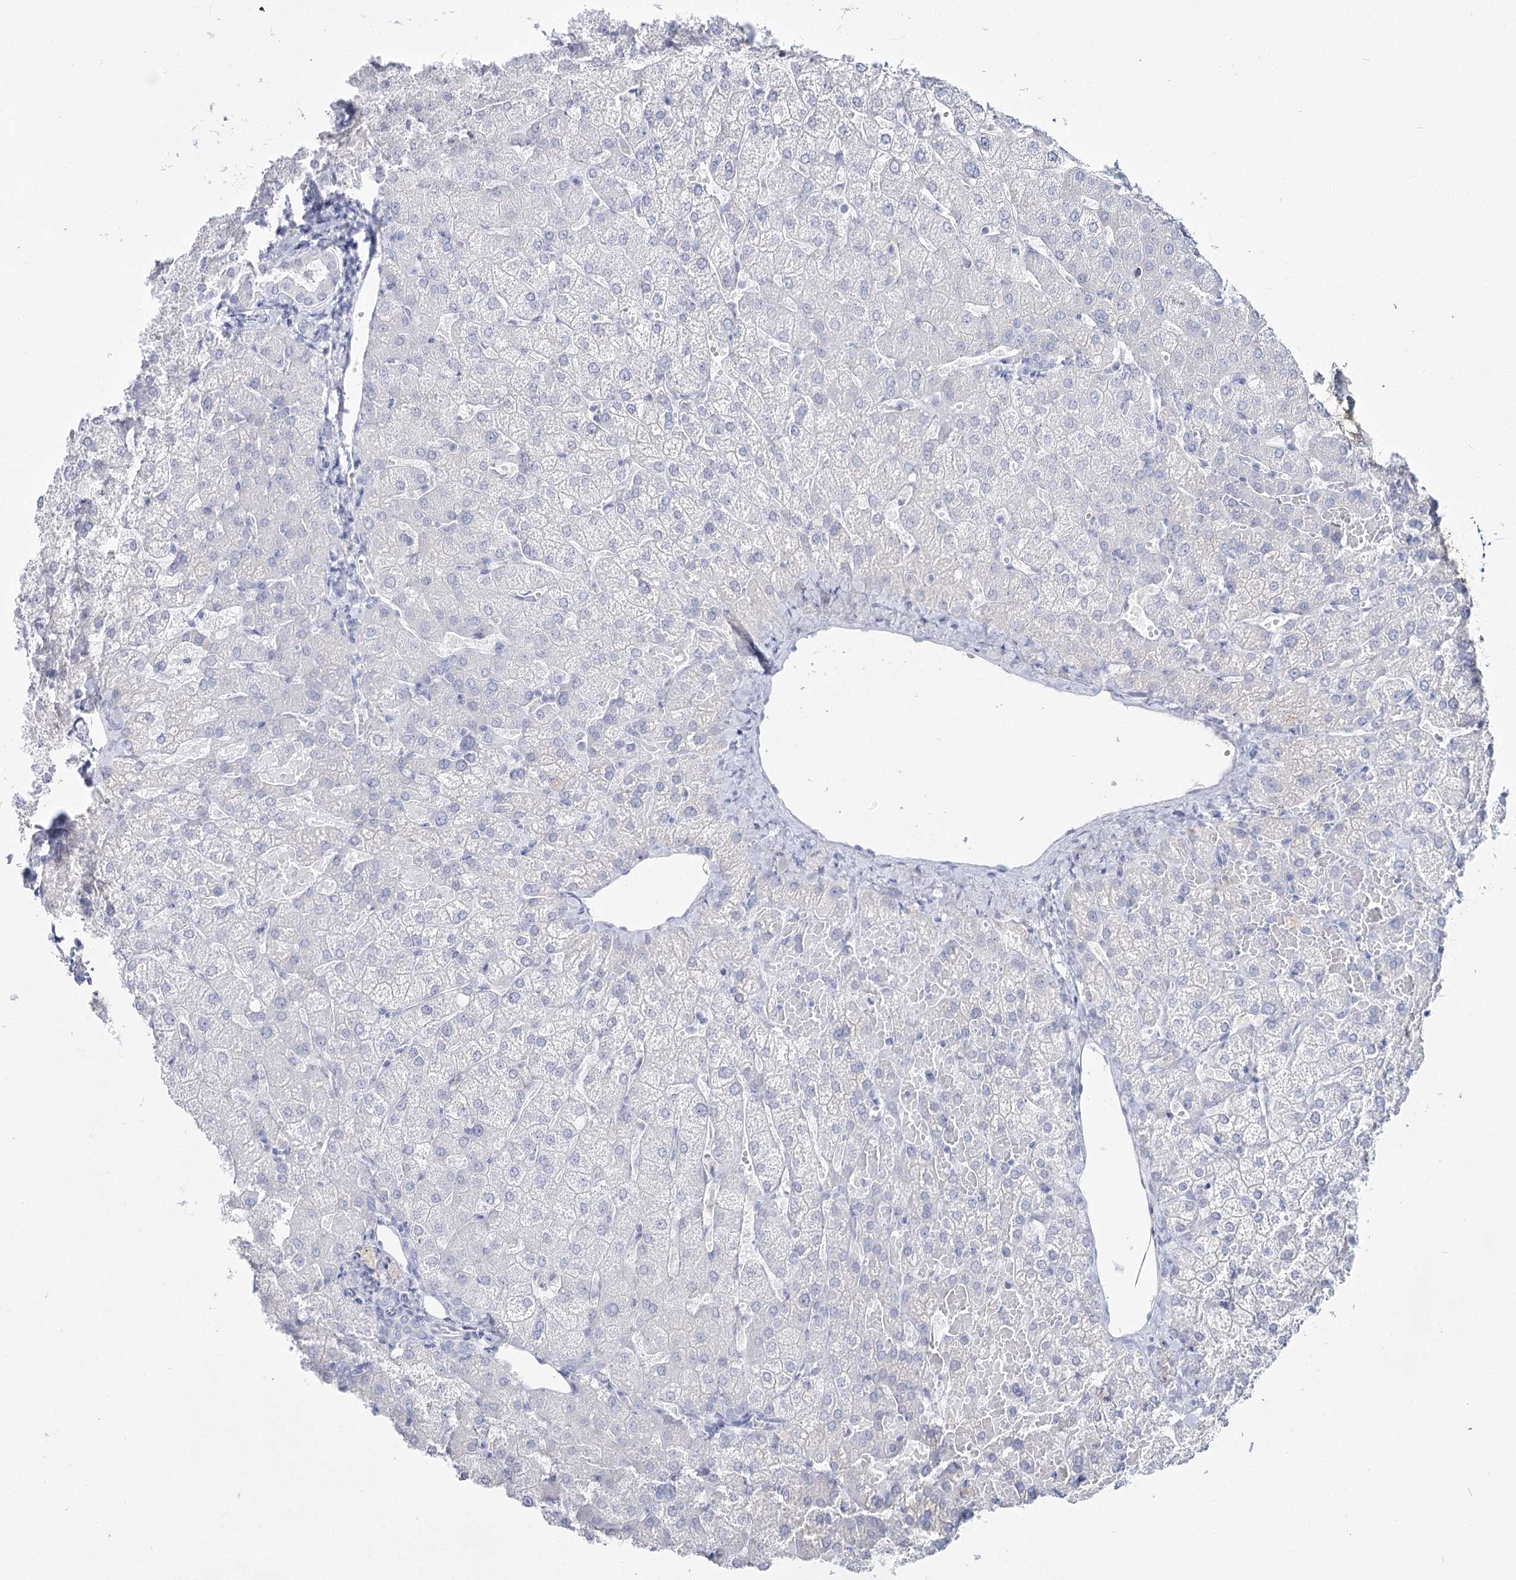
{"staining": {"intensity": "negative", "quantity": "none", "location": "none"}, "tissue": "liver", "cell_type": "Cholangiocytes", "image_type": "normal", "snomed": [{"axis": "morphology", "description": "Normal tissue, NOS"}, {"axis": "topography", "description": "Liver"}], "caption": "Immunohistochemistry photomicrograph of normal liver stained for a protein (brown), which exhibits no expression in cholangiocytes. The staining is performed using DAB brown chromogen with nuclei counter-stained in using hematoxylin.", "gene": "SLC17A2", "patient": {"sex": "female", "age": 54}}